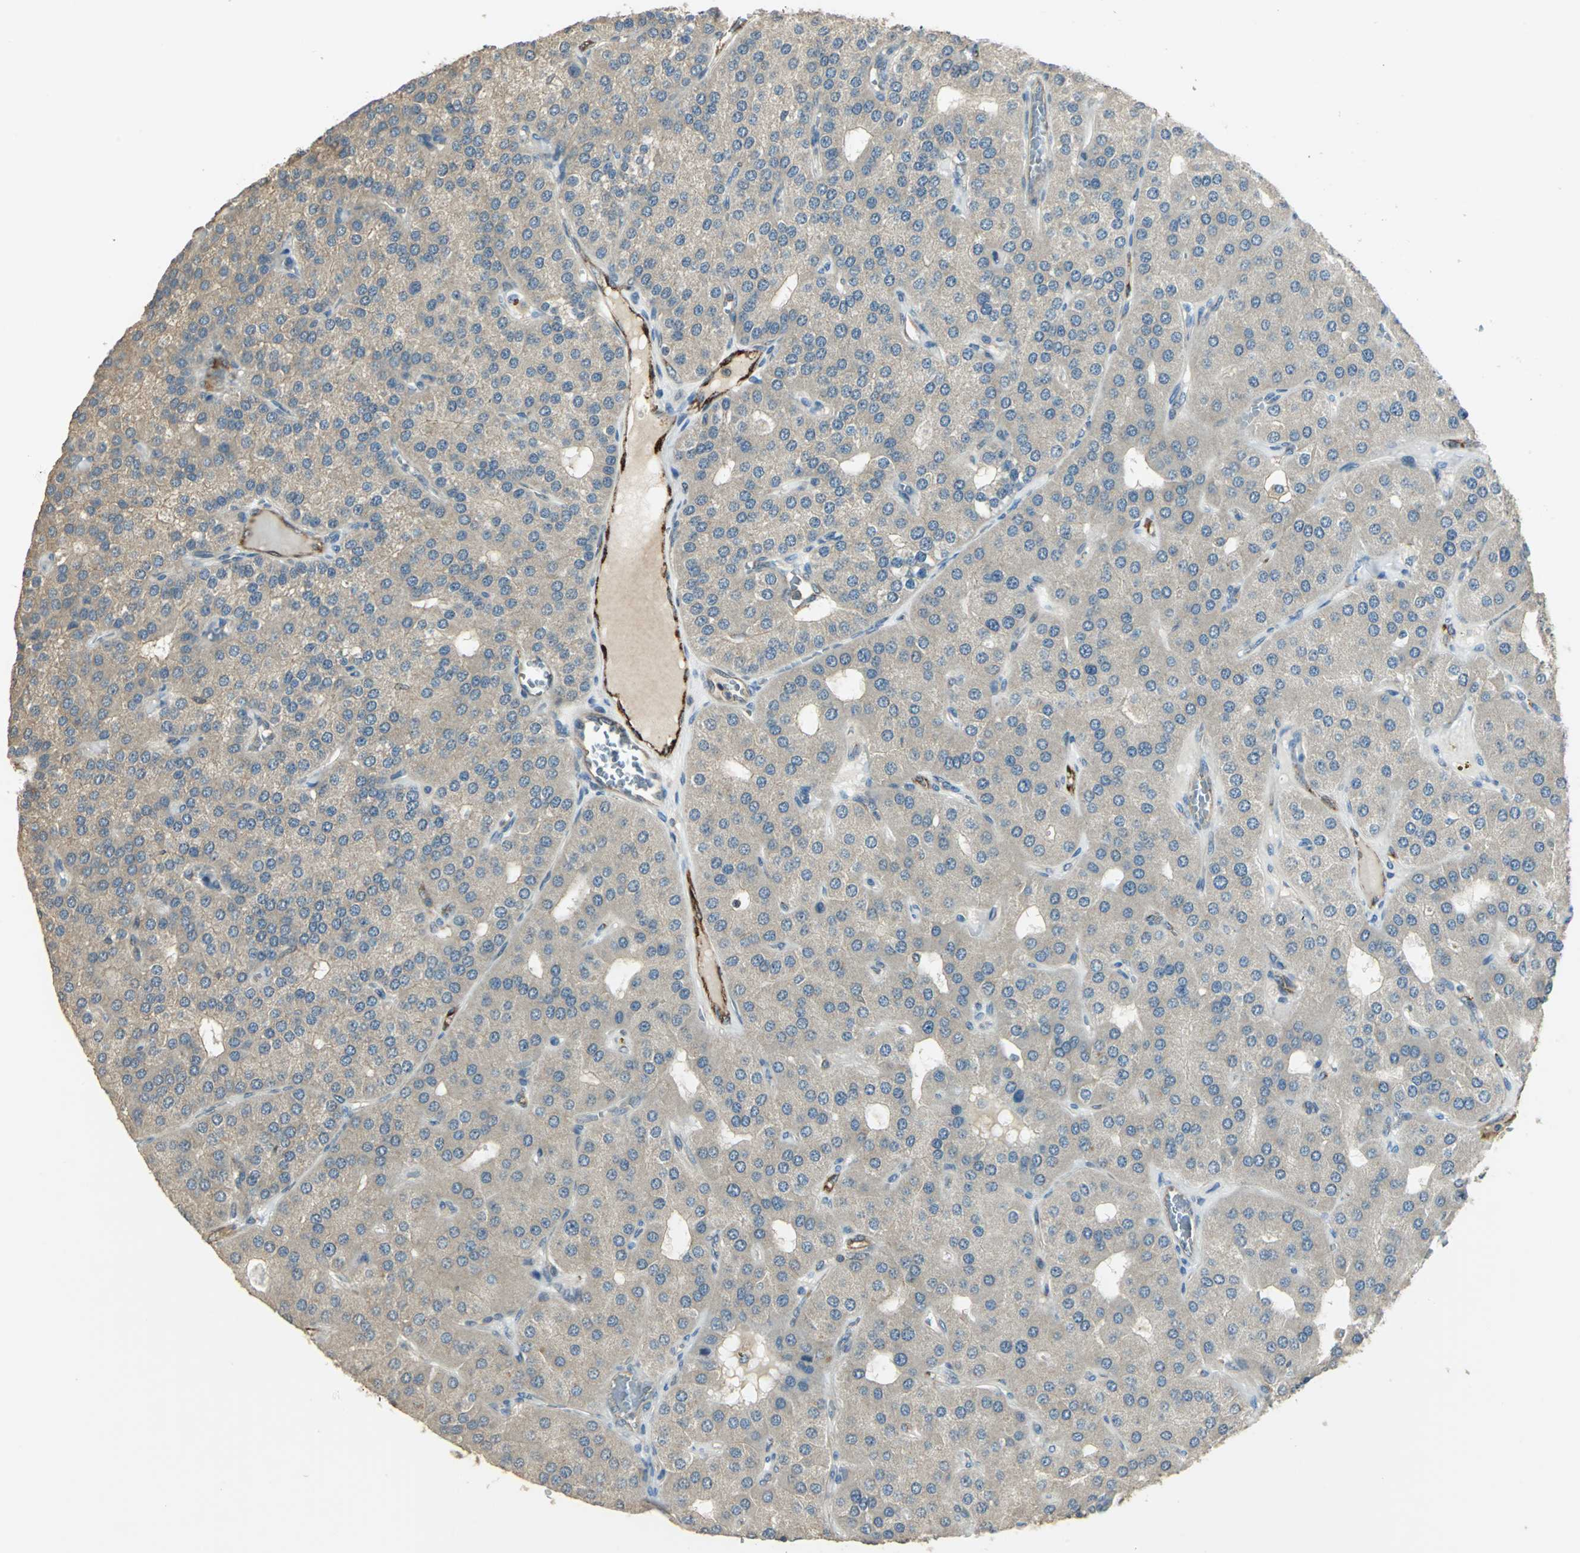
{"staining": {"intensity": "weak", "quantity": ">75%", "location": "cytoplasmic/membranous"}, "tissue": "parathyroid gland", "cell_type": "Glandular cells", "image_type": "normal", "snomed": [{"axis": "morphology", "description": "Normal tissue, NOS"}, {"axis": "morphology", "description": "Adenoma, NOS"}, {"axis": "topography", "description": "Parathyroid gland"}], "caption": "Glandular cells demonstrate low levels of weak cytoplasmic/membranous expression in about >75% of cells in benign parathyroid gland. The protein is stained brown, and the nuclei are stained in blue (DAB IHC with brightfield microscopy, high magnification).", "gene": "RAPGEF1", "patient": {"sex": "female", "age": 86}}